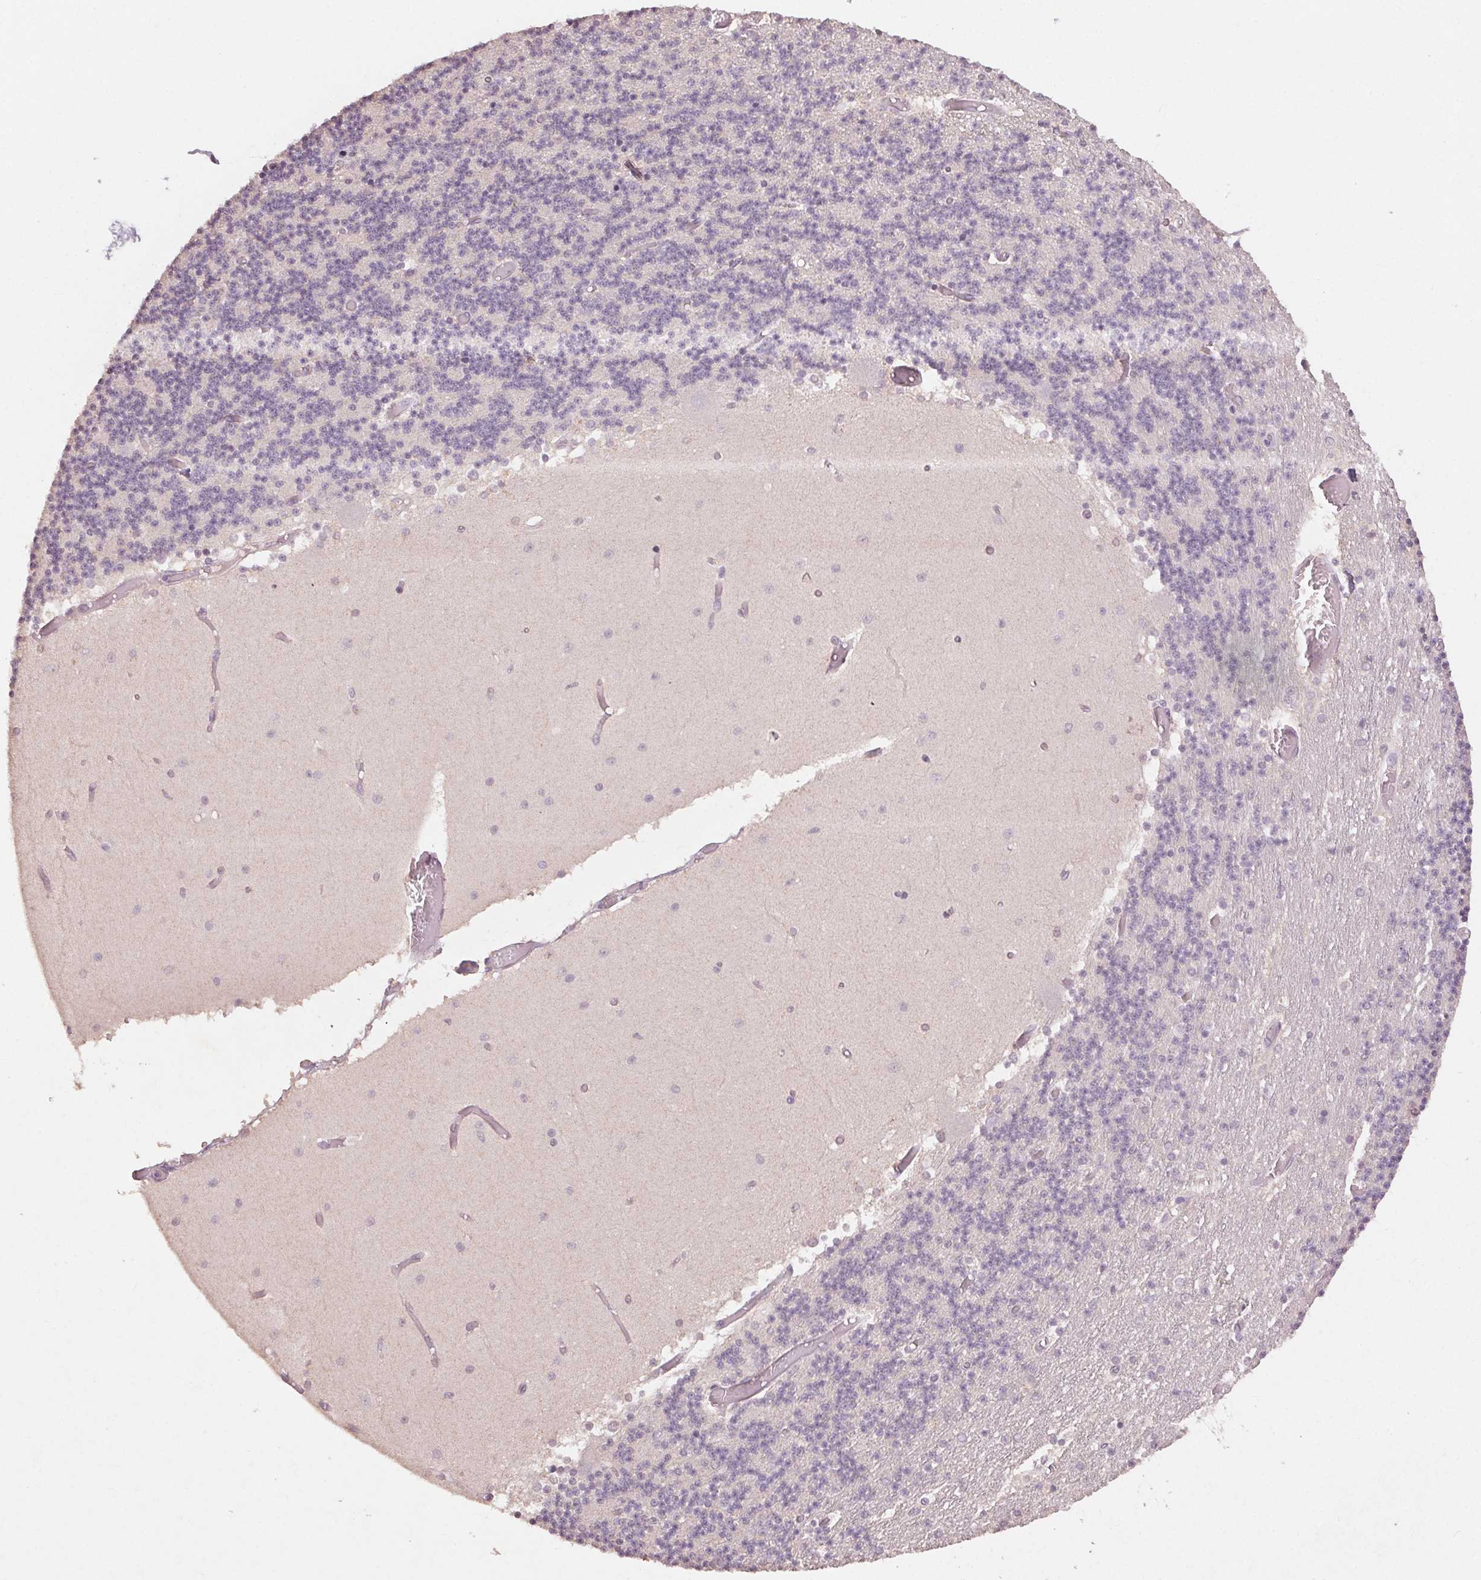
{"staining": {"intensity": "negative", "quantity": "none", "location": "none"}, "tissue": "cerebellum", "cell_type": "Cells in granular layer", "image_type": "normal", "snomed": [{"axis": "morphology", "description": "Normal tissue, NOS"}, {"axis": "topography", "description": "Cerebellum"}], "caption": "There is no significant positivity in cells in granular layer of cerebellum. The staining was performed using DAB to visualize the protein expression in brown, while the nuclei were stained in blue with hematoxylin (Magnification: 20x).", "gene": "ENSG00000255641", "patient": {"sex": "female", "age": 28}}